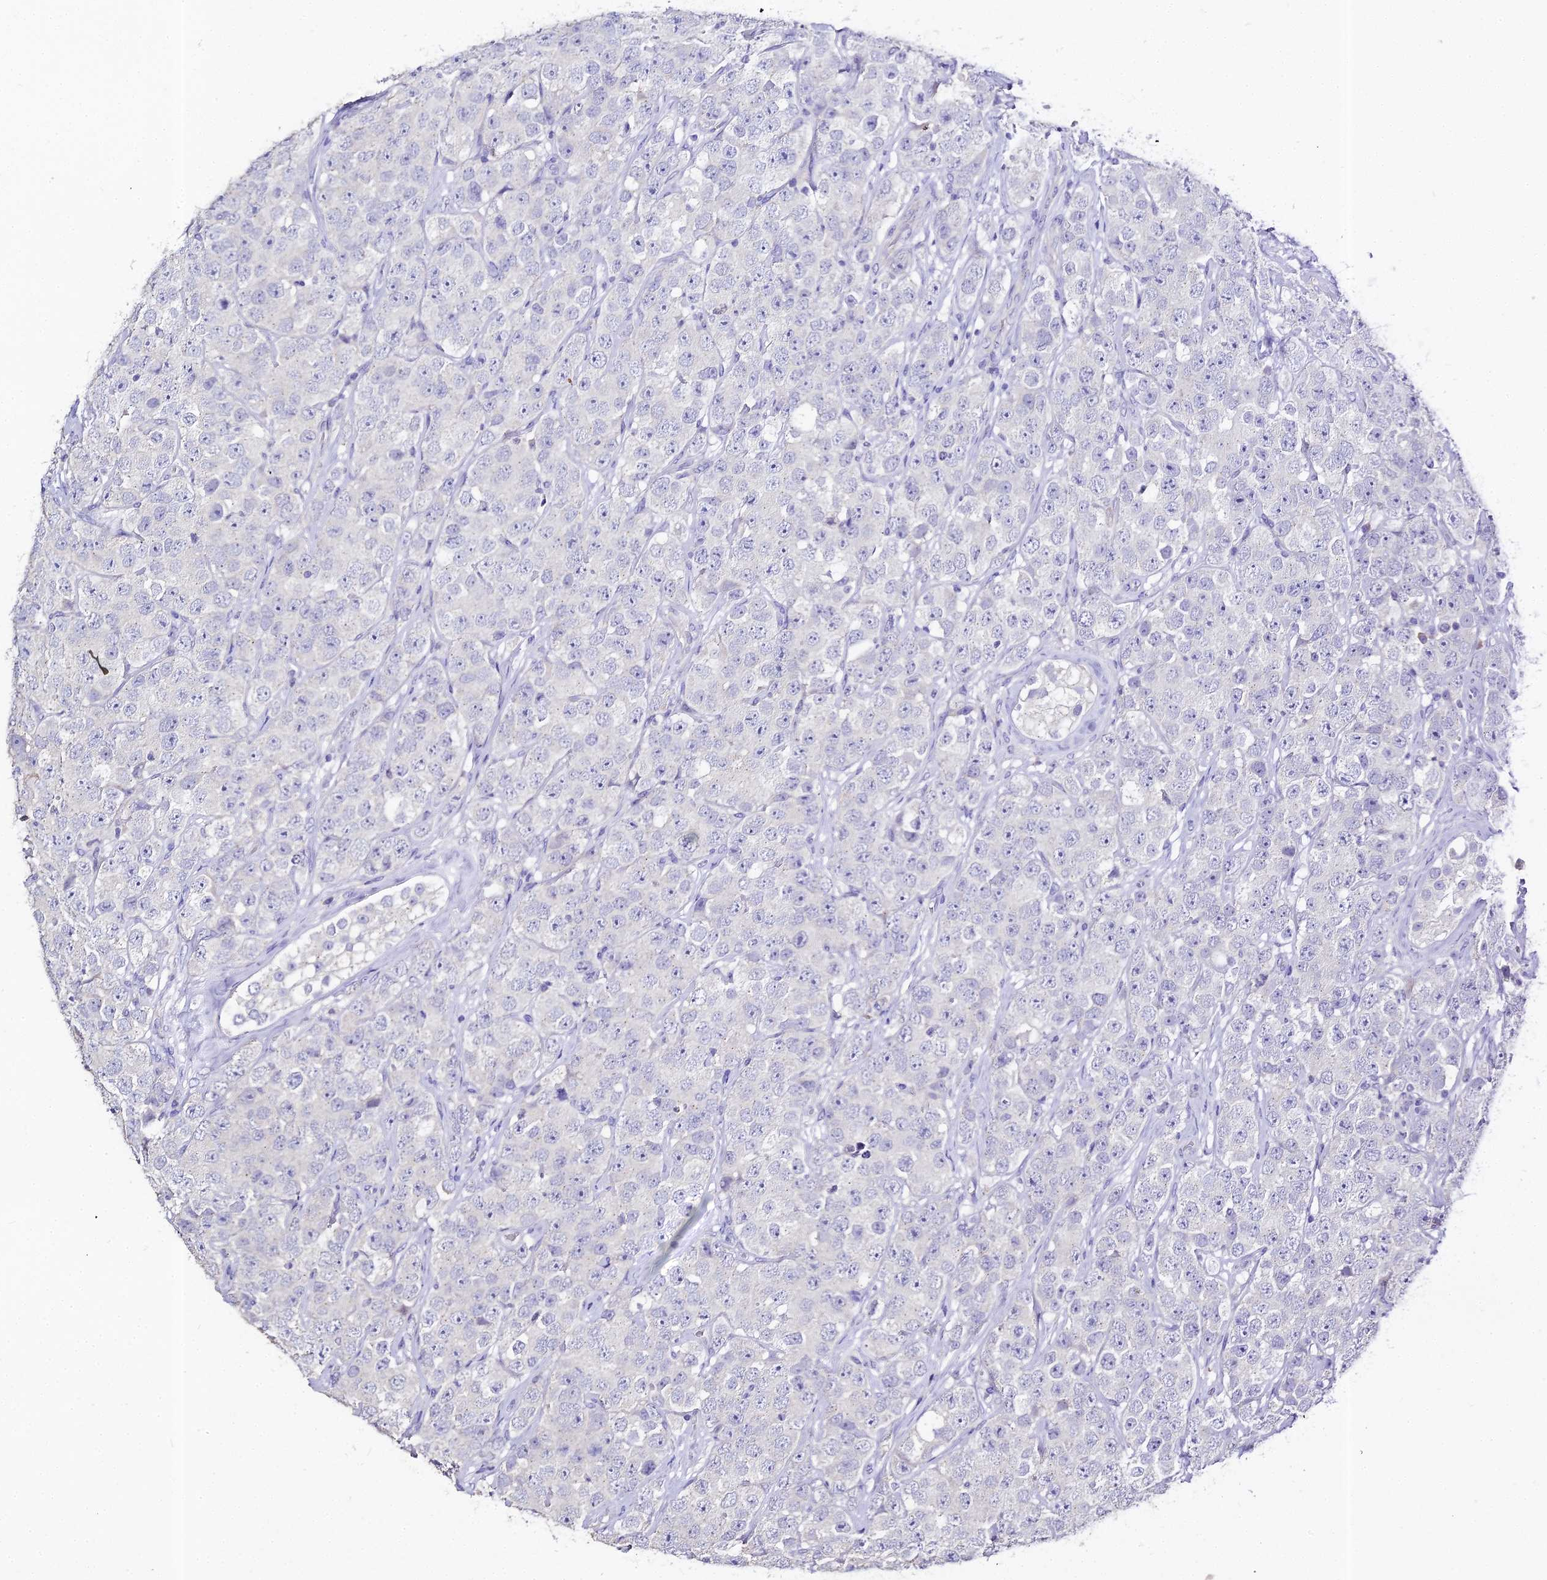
{"staining": {"intensity": "negative", "quantity": "none", "location": "none"}, "tissue": "testis cancer", "cell_type": "Tumor cells", "image_type": "cancer", "snomed": [{"axis": "morphology", "description": "Seminoma, NOS"}, {"axis": "topography", "description": "Testis"}], "caption": "Immunohistochemical staining of human seminoma (testis) reveals no significant expression in tumor cells.", "gene": "GLYAT", "patient": {"sex": "male", "age": 28}}